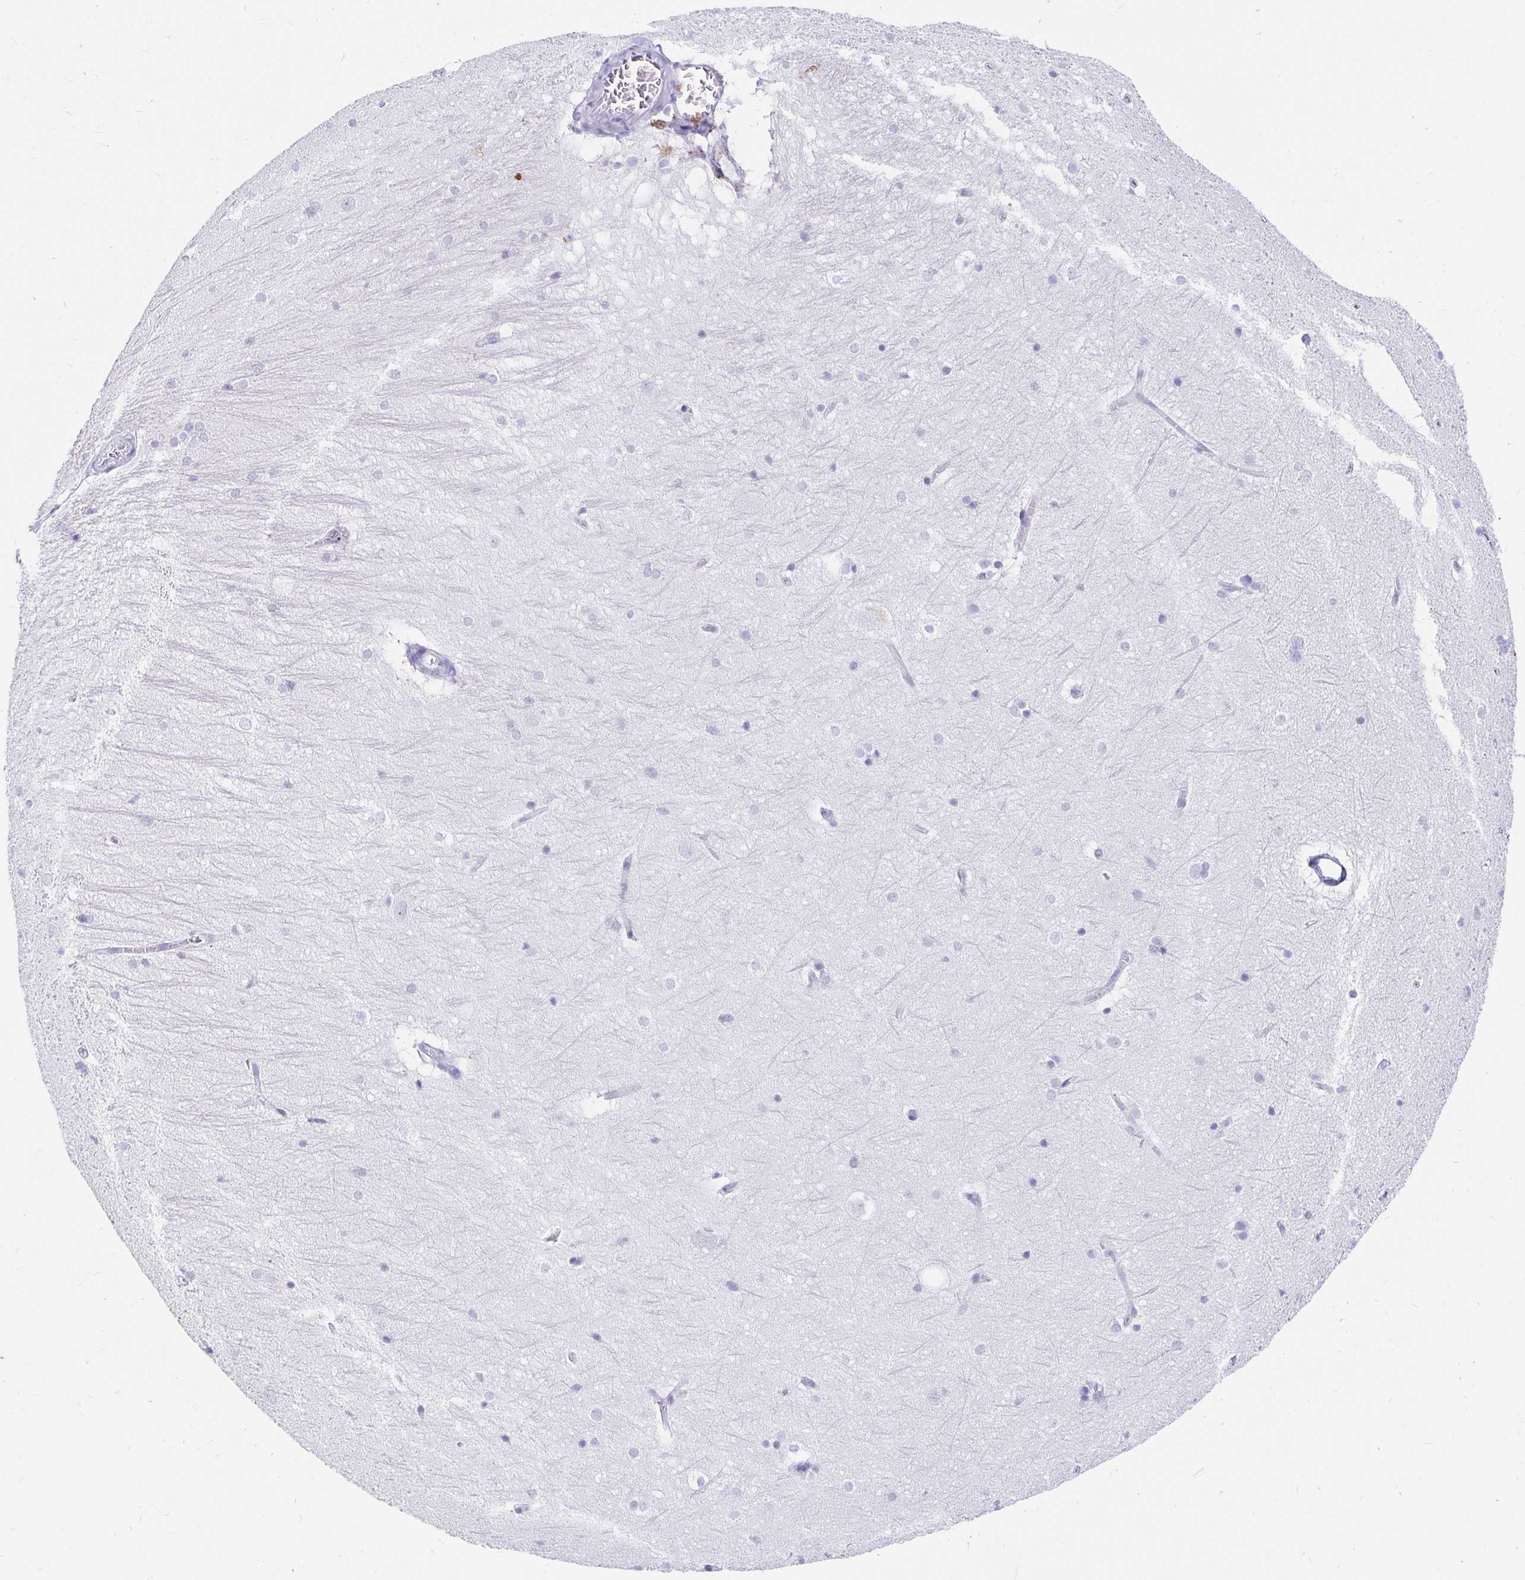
{"staining": {"intensity": "negative", "quantity": "none", "location": "none"}, "tissue": "hippocampus", "cell_type": "Glial cells", "image_type": "normal", "snomed": [{"axis": "morphology", "description": "Normal tissue, NOS"}, {"axis": "topography", "description": "Cerebral cortex"}, {"axis": "topography", "description": "Hippocampus"}], "caption": "The photomicrograph reveals no staining of glial cells in normal hippocampus.", "gene": "OR6T1", "patient": {"sex": "female", "age": 19}}